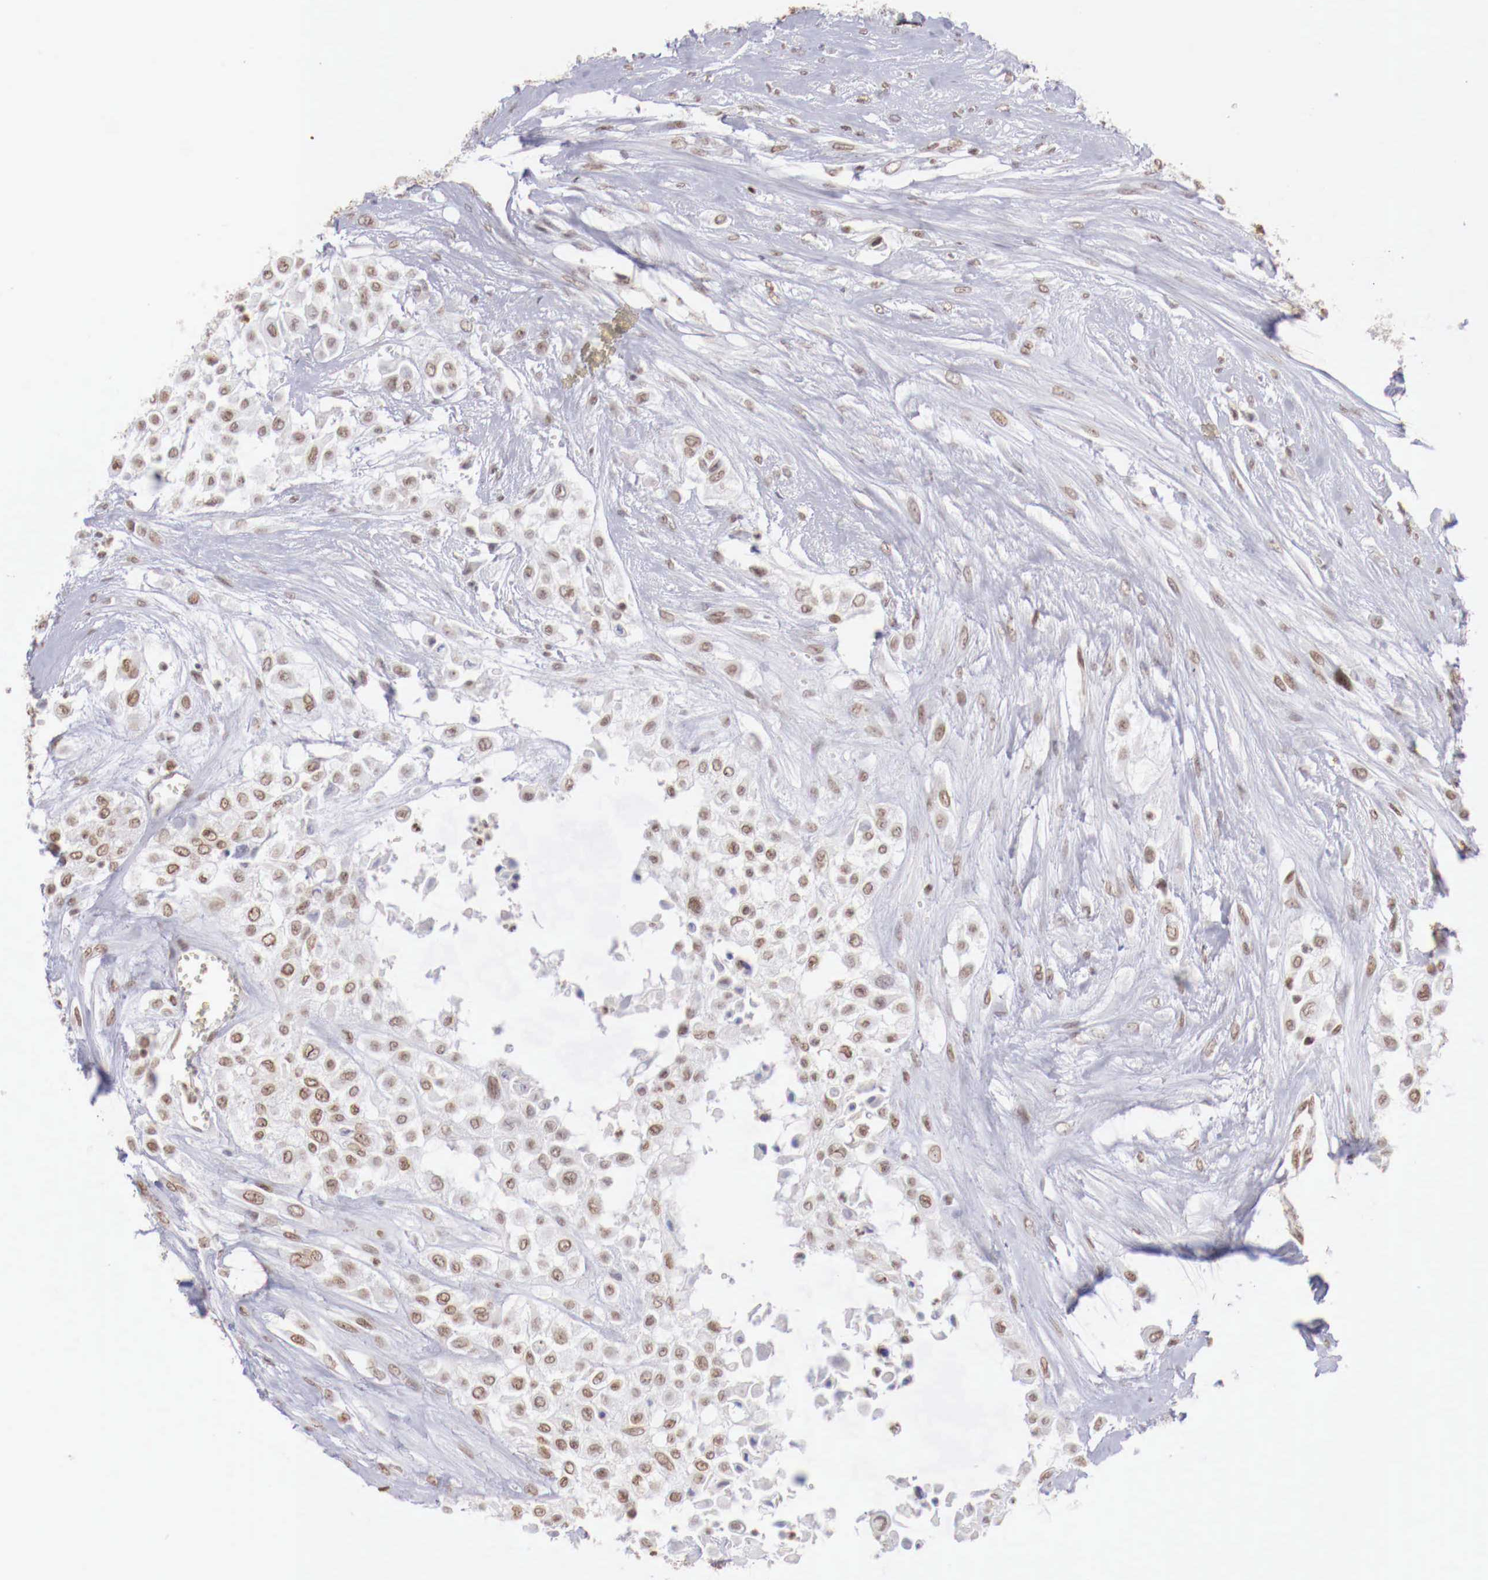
{"staining": {"intensity": "weak", "quantity": ">75%", "location": "nuclear"}, "tissue": "urothelial cancer", "cell_type": "Tumor cells", "image_type": "cancer", "snomed": [{"axis": "morphology", "description": "Urothelial carcinoma, High grade"}, {"axis": "topography", "description": "Urinary bladder"}], "caption": "High-grade urothelial carcinoma tissue reveals weak nuclear positivity in approximately >75% of tumor cells Ihc stains the protein of interest in brown and the nuclei are stained blue.", "gene": "MAX", "patient": {"sex": "male", "age": 57}}